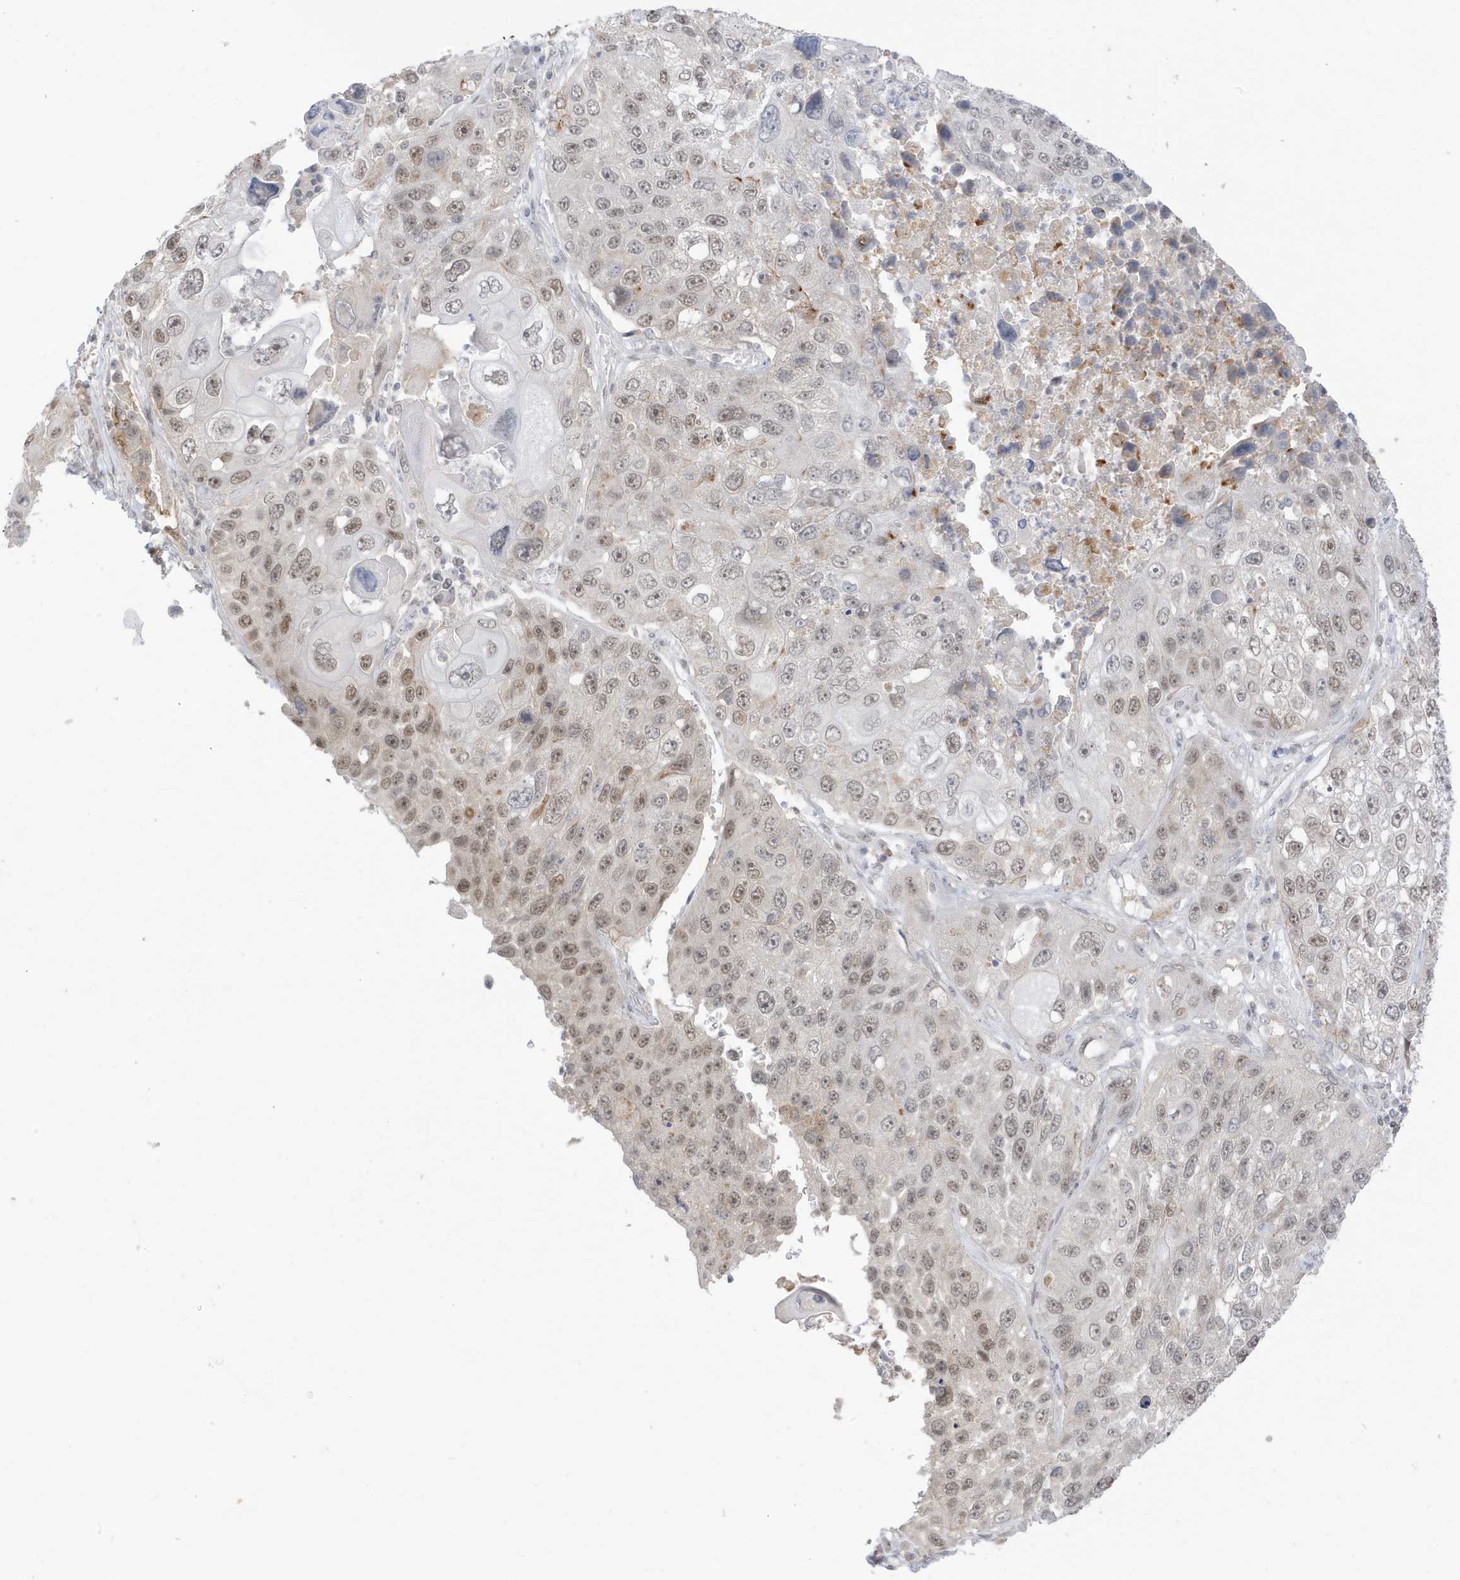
{"staining": {"intensity": "moderate", "quantity": "<25%", "location": "nuclear"}, "tissue": "lung cancer", "cell_type": "Tumor cells", "image_type": "cancer", "snomed": [{"axis": "morphology", "description": "Squamous cell carcinoma, NOS"}, {"axis": "topography", "description": "Lung"}], "caption": "Immunohistochemical staining of human lung squamous cell carcinoma shows low levels of moderate nuclear protein expression in approximately <25% of tumor cells.", "gene": "MSL3", "patient": {"sex": "male", "age": 61}}